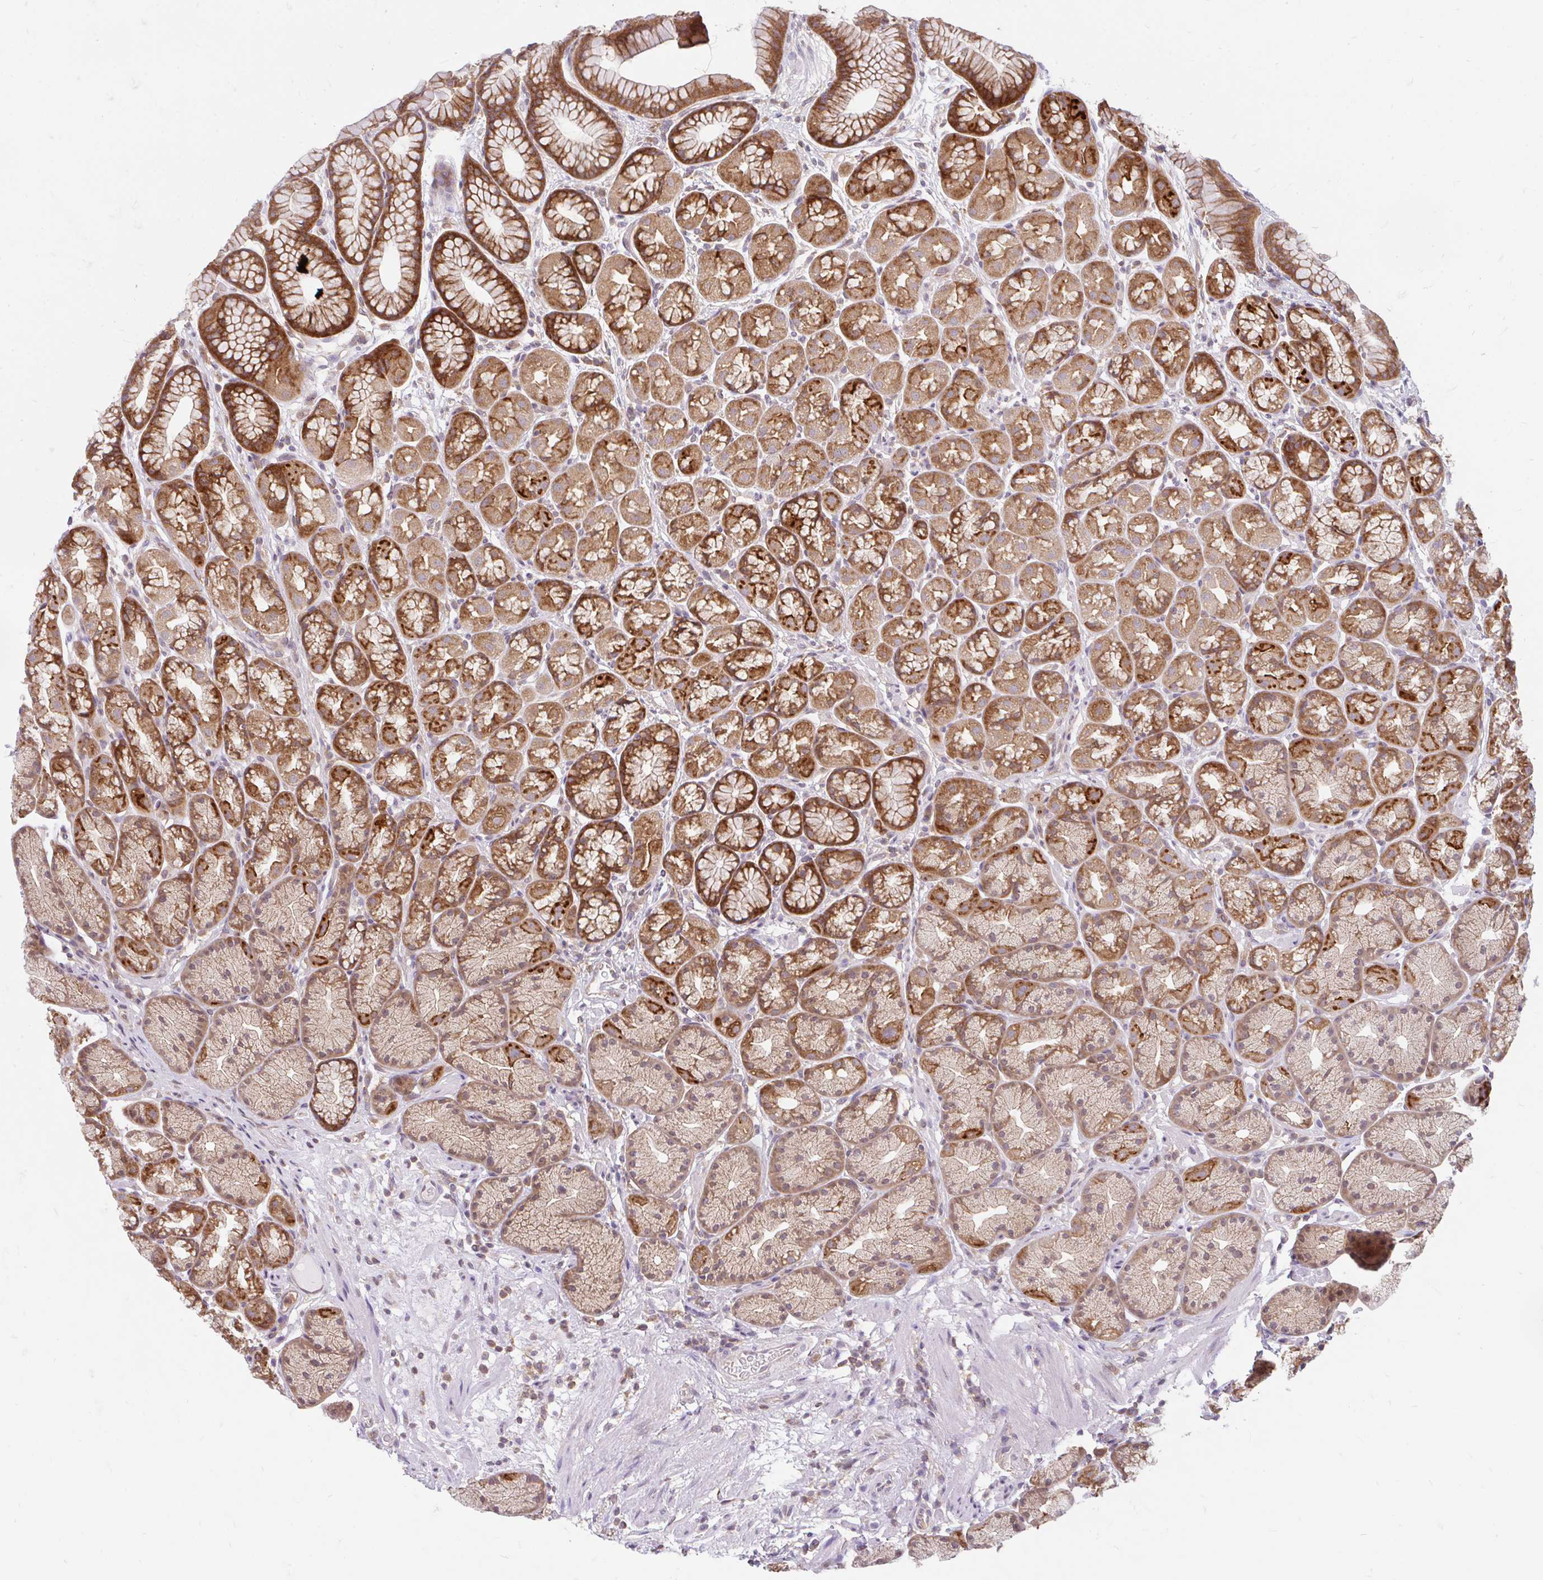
{"staining": {"intensity": "strong", "quantity": ">75%", "location": "cytoplasmic/membranous"}, "tissue": "stomach", "cell_type": "Glandular cells", "image_type": "normal", "snomed": [{"axis": "morphology", "description": "Normal tissue, NOS"}, {"axis": "topography", "description": "Stomach, lower"}], "caption": "Immunohistochemistry (IHC) photomicrograph of unremarkable stomach stained for a protein (brown), which demonstrates high levels of strong cytoplasmic/membranous staining in approximately >75% of glandular cells.", "gene": "RALBP1", "patient": {"sex": "male", "age": 67}}